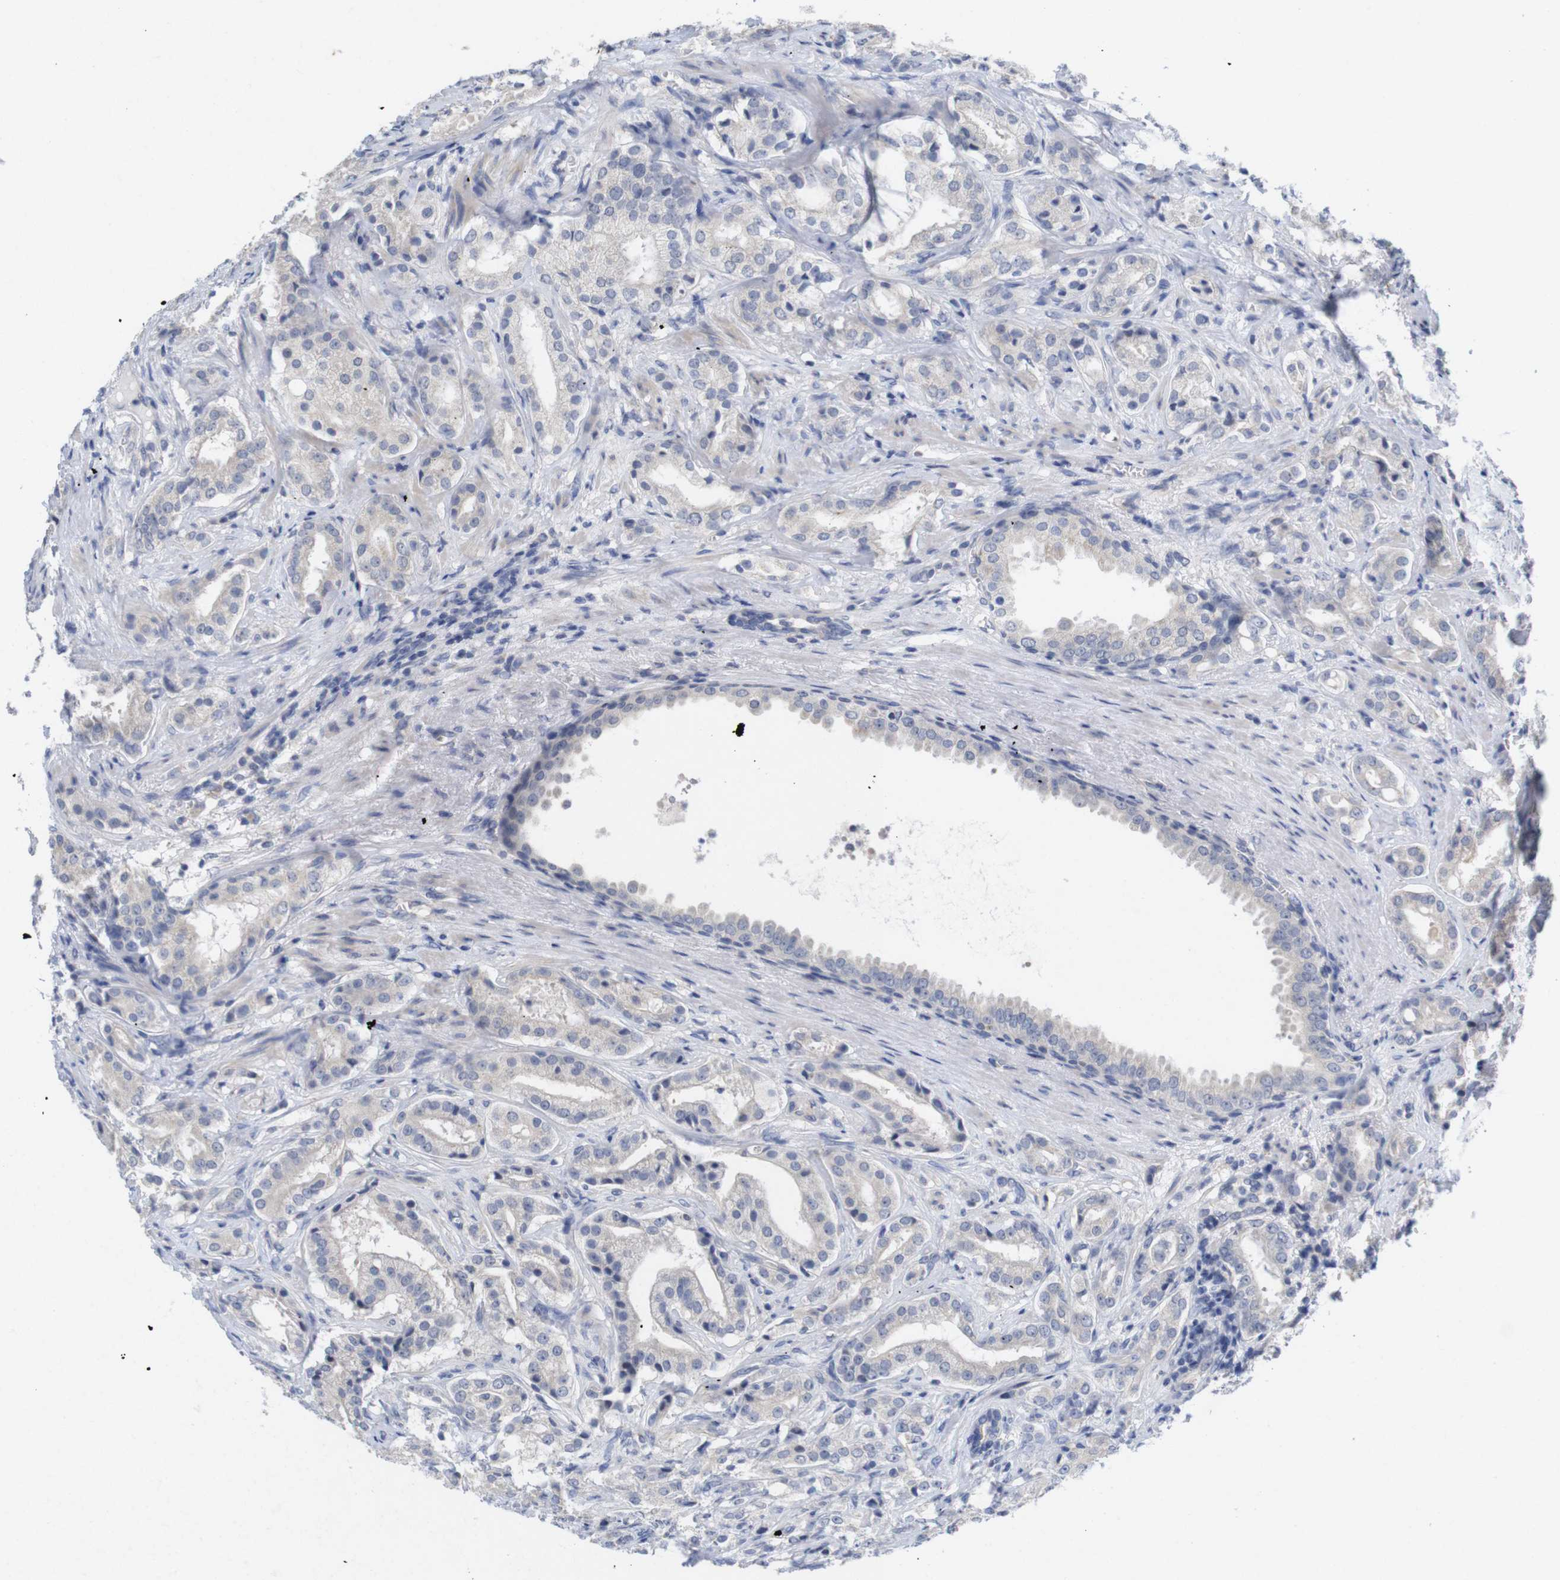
{"staining": {"intensity": "weak", "quantity": "<25%", "location": "cytoplasmic/membranous"}, "tissue": "prostate cancer", "cell_type": "Tumor cells", "image_type": "cancer", "snomed": [{"axis": "morphology", "description": "Adenocarcinoma, High grade"}, {"axis": "topography", "description": "Prostate"}], "caption": "Tumor cells are negative for protein expression in human prostate high-grade adenocarcinoma. (Stains: DAB immunohistochemistry (IHC) with hematoxylin counter stain, Microscopy: brightfield microscopy at high magnification).", "gene": "TNNI3", "patient": {"sex": "male", "age": 64}}